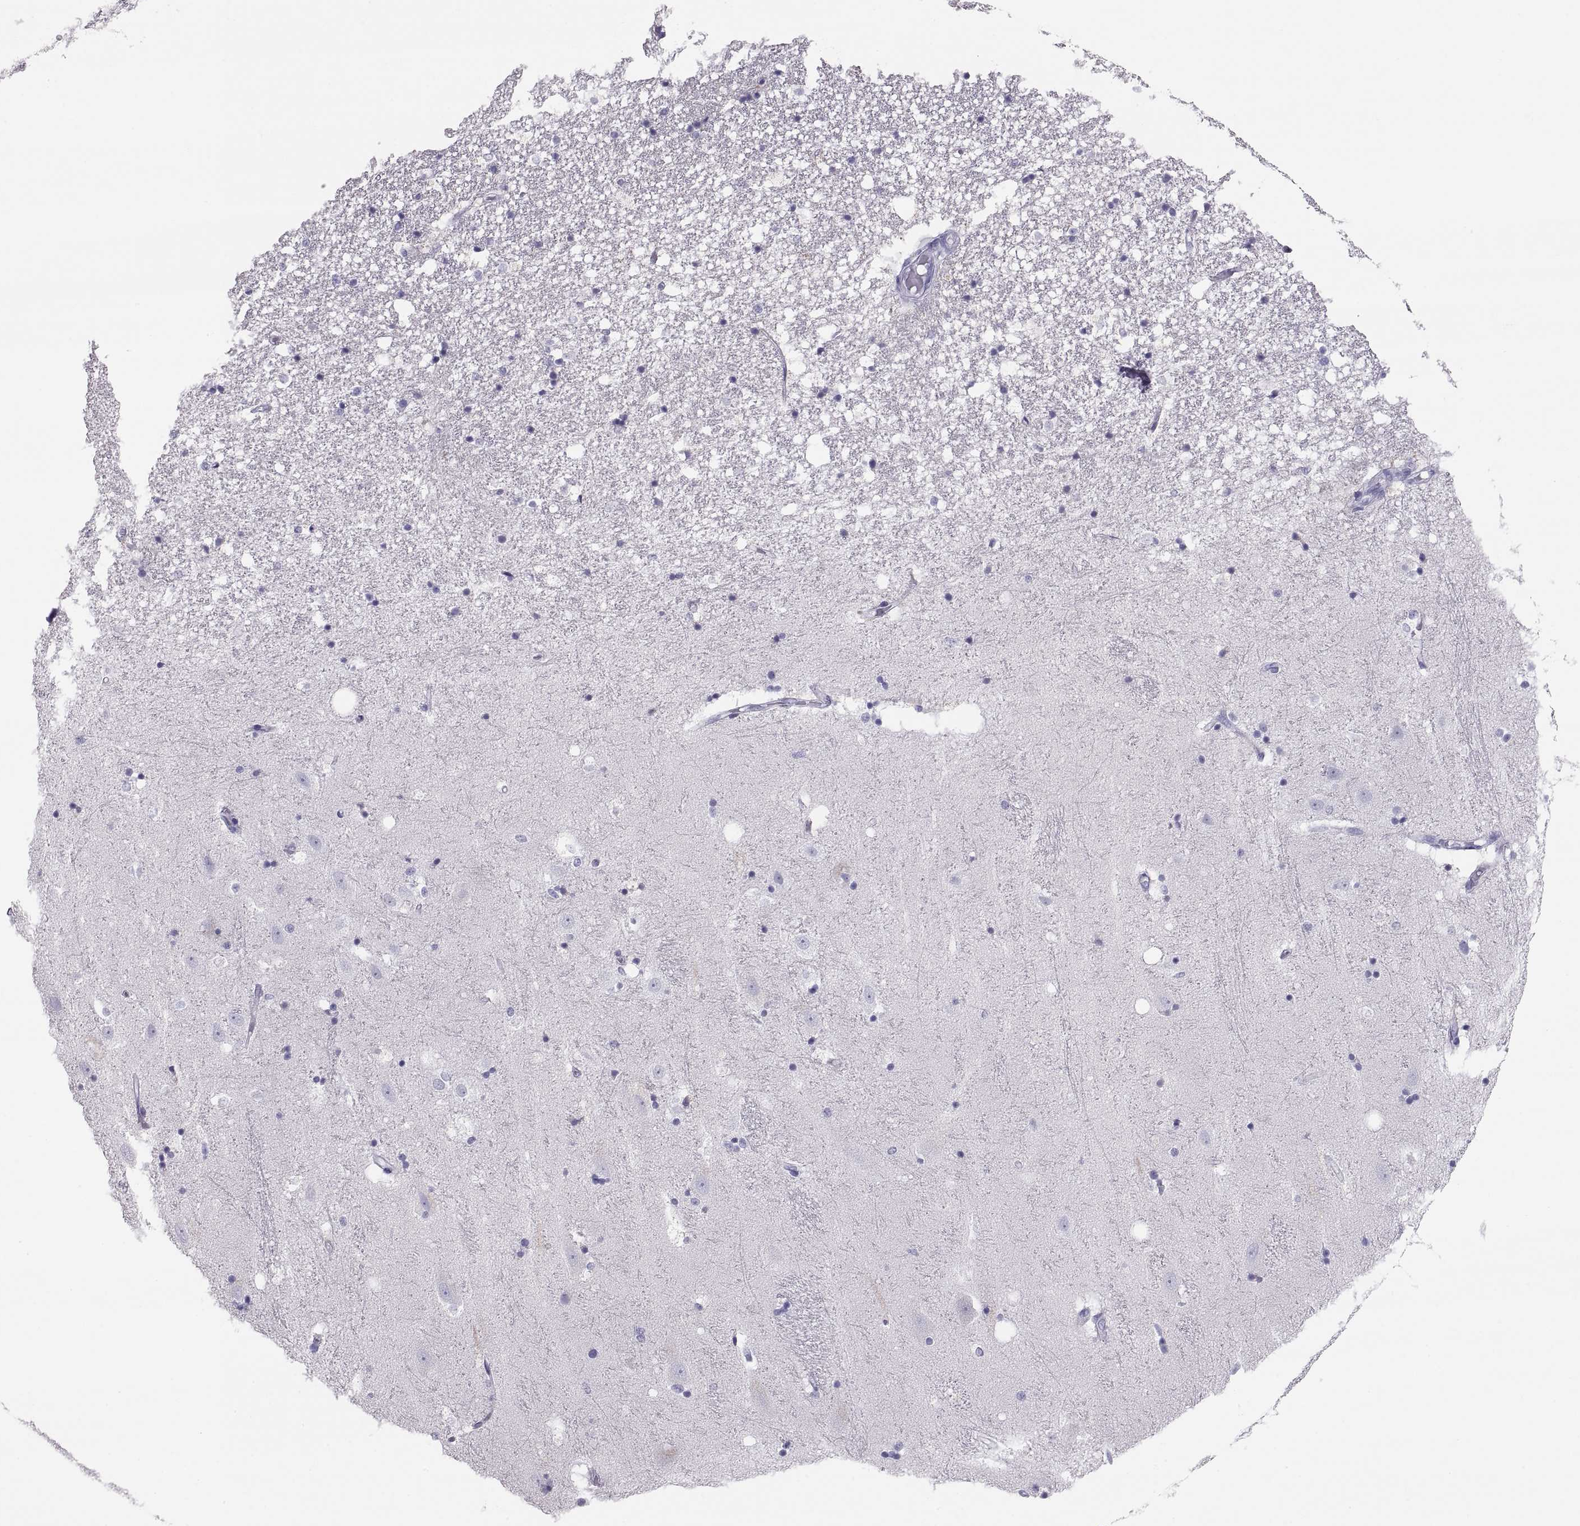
{"staining": {"intensity": "negative", "quantity": "none", "location": "none"}, "tissue": "hippocampus", "cell_type": "Glial cells", "image_type": "normal", "snomed": [{"axis": "morphology", "description": "Normal tissue, NOS"}, {"axis": "topography", "description": "Hippocampus"}], "caption": "The histopathology image reveals no staining of glial cells in benign hippocampus. (Stains: DAB (3,3'-diaminobenzidine) IHC with hematoxylin counter stain, Microscopy: brightfield microscopy at high magnification).", "gene": "PAX2", "patient": {"sex": "male", "age": 49}}